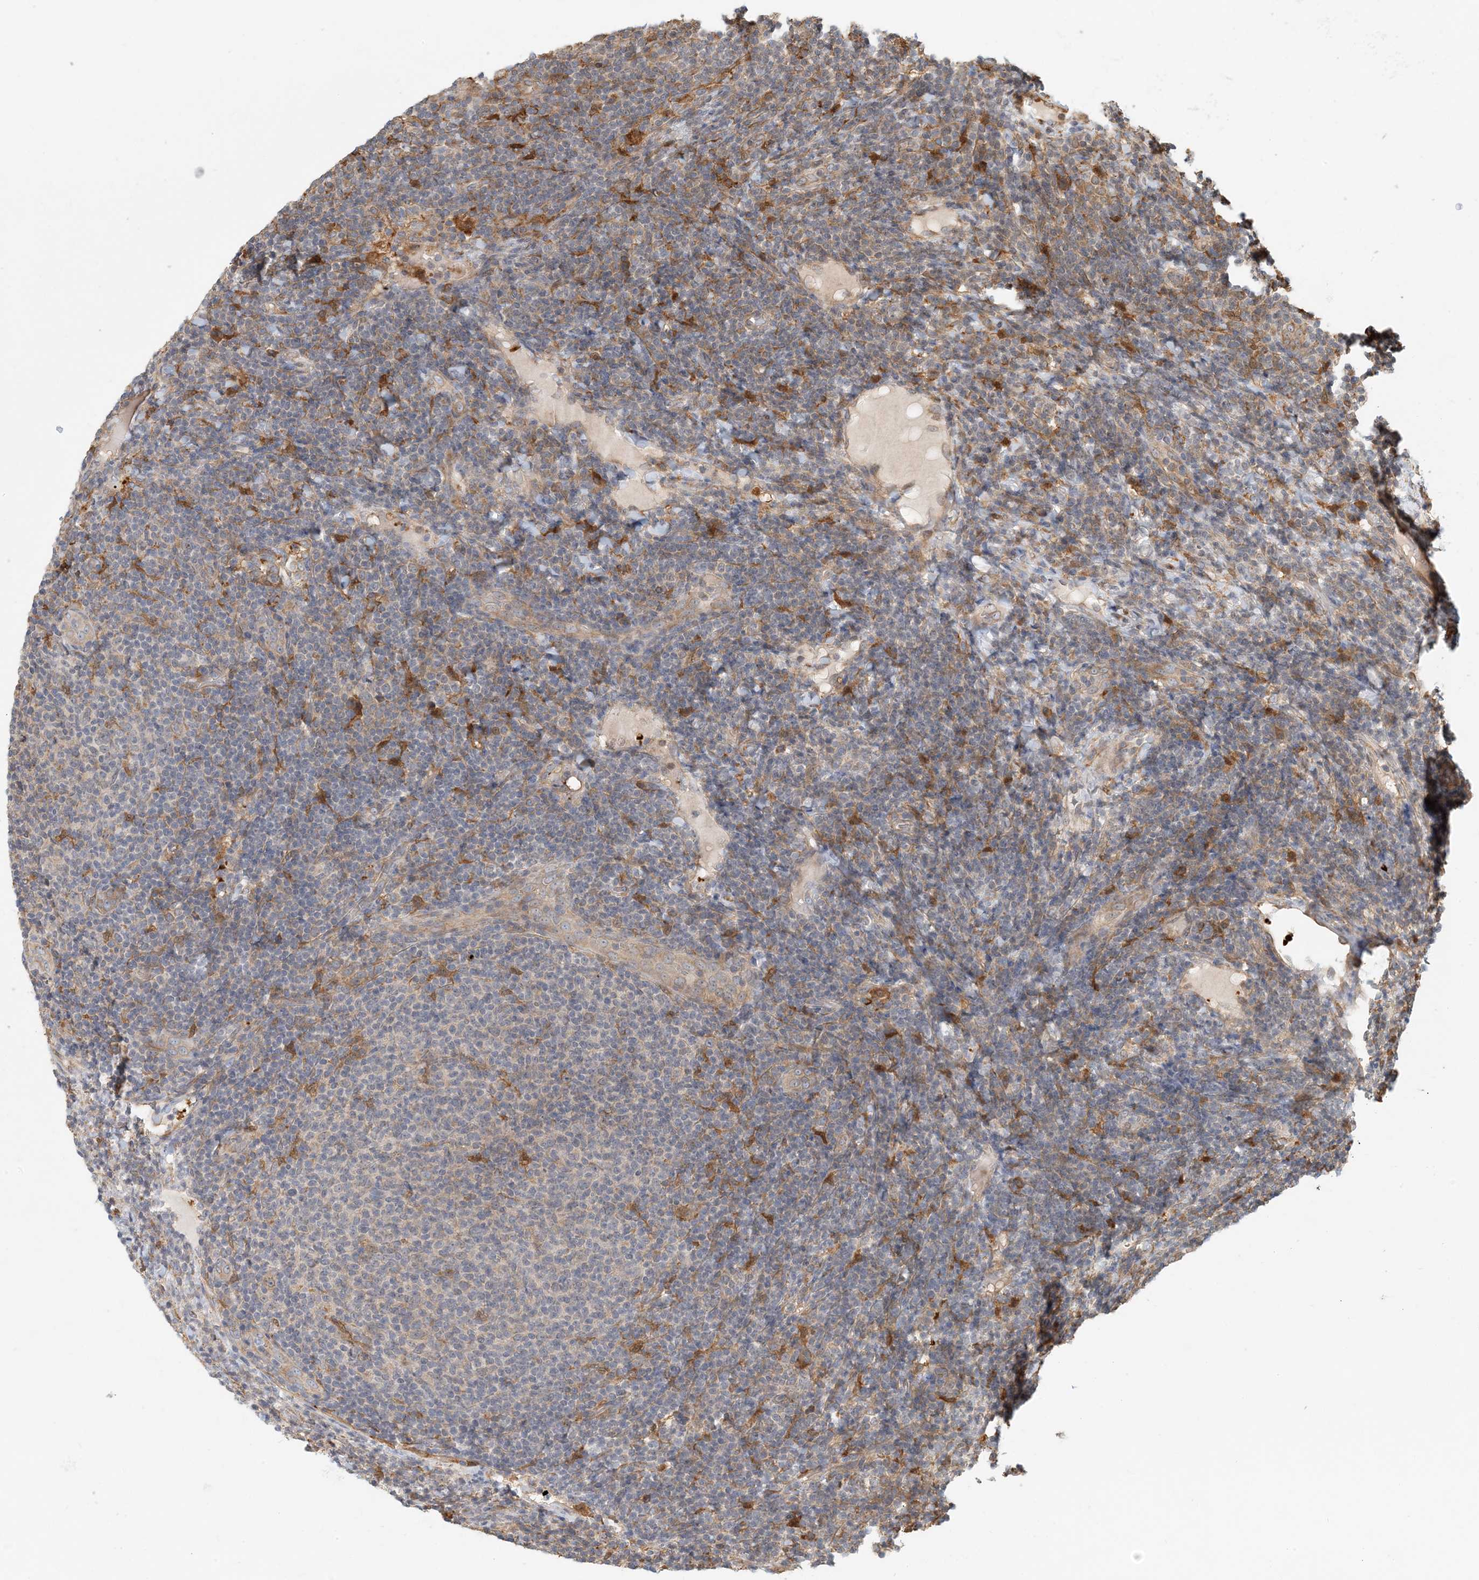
{"staining": {"intensity": "negative", "quantity": "none", "location": "none"}, "tissue": "lymphoma", "cell_type": "Tumor cells", "image_type": "cancer", "snomed": [{"axis": "morphology", "description": "Malignant lymphoma, non-Hodgkin's type, Low grade"}, {"axis": "topography", "description": "Lymph node"}], "caption": "Tumor cells show no significant positivity in lymphoma.", "gene": "HNMT", "patient": {"sex": "male", "age": 66}}